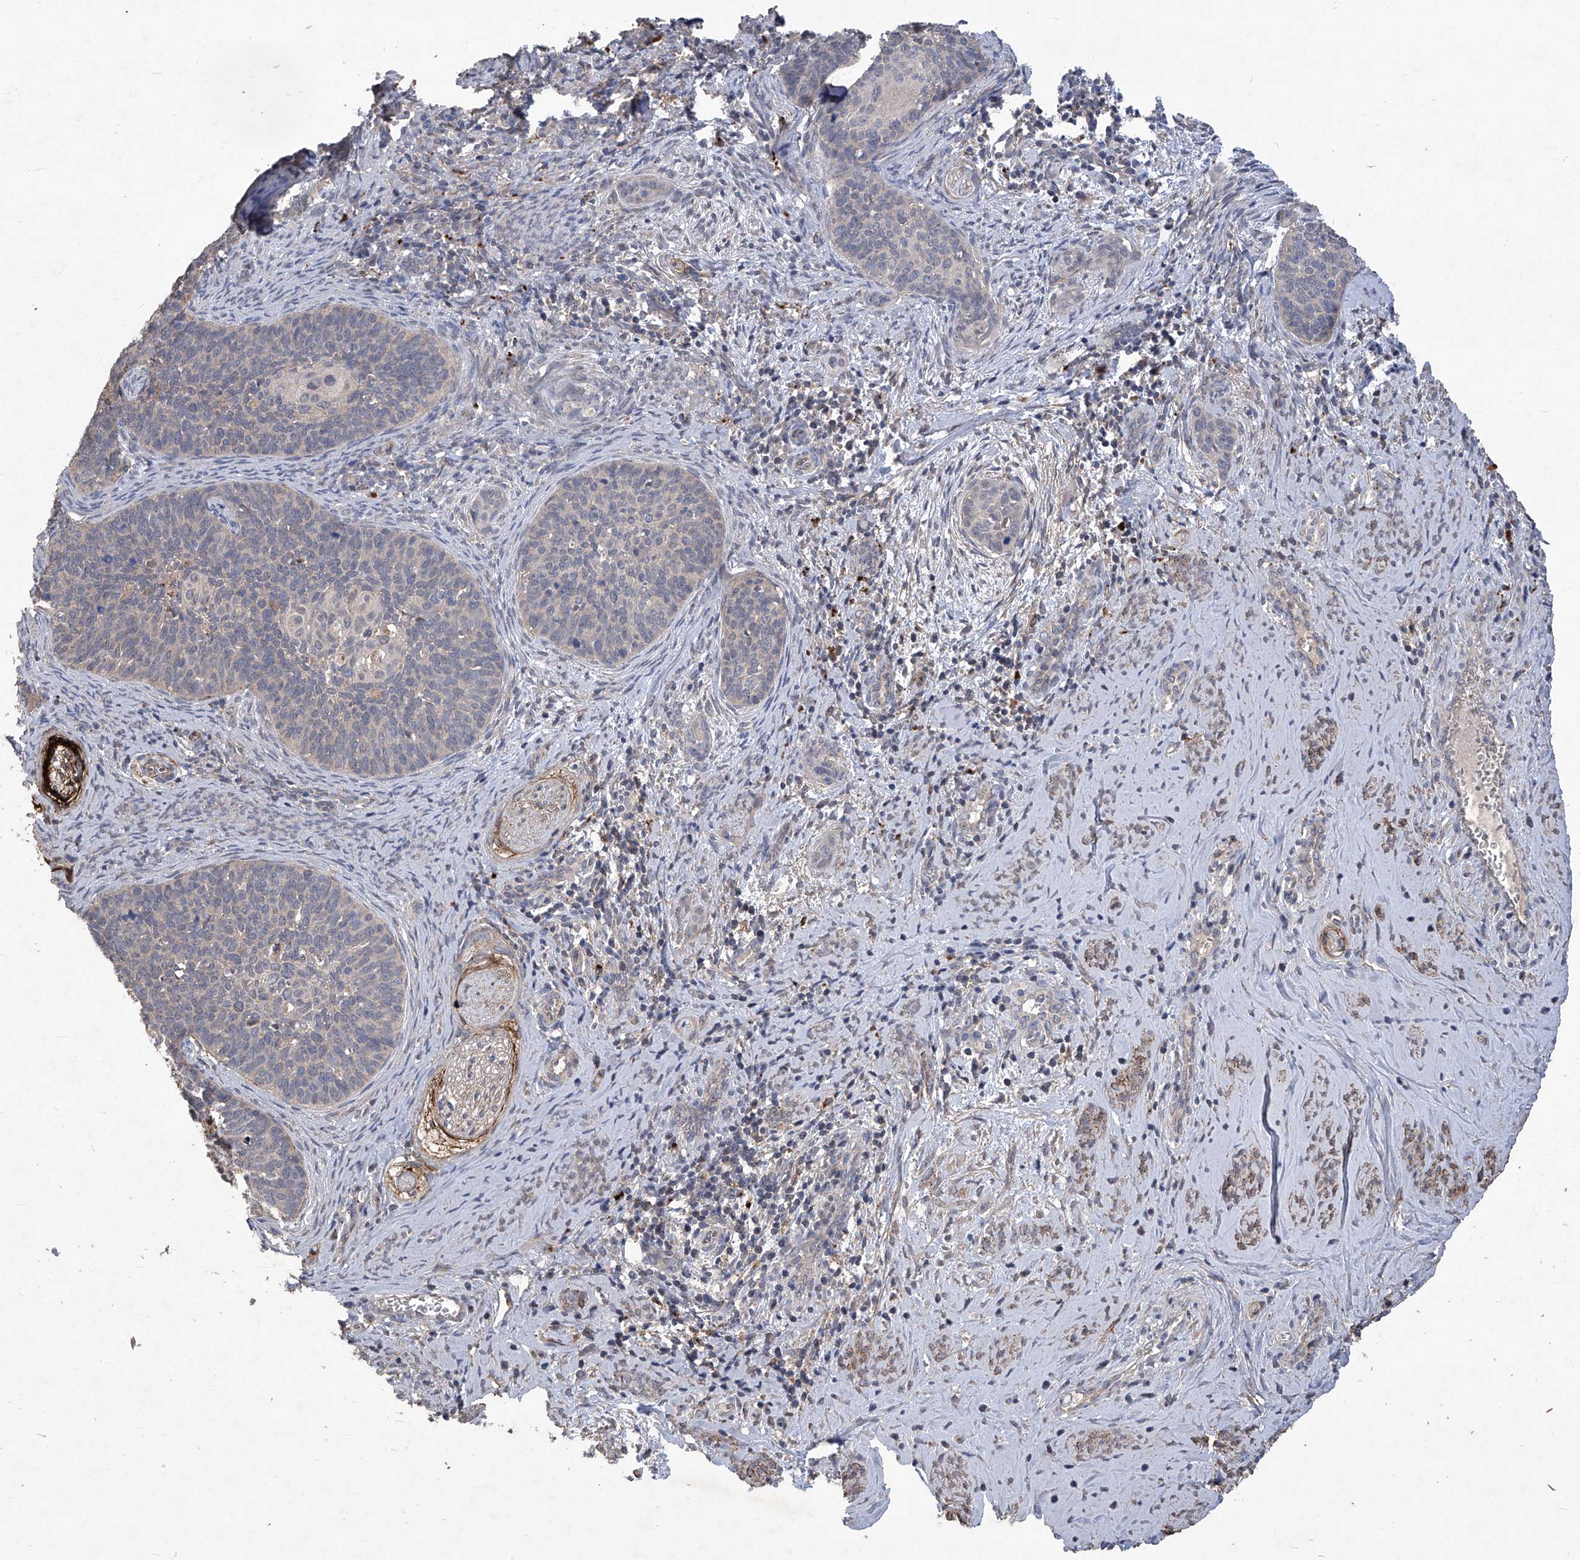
{"staining": {"intensity": "negative", "quantity": "none", "location": "none"}, "tissue": "cervical cancer", "cell_type": "Tumor cells", "image_type": "cancer", "snomed": [{"axis": "morphology", "description": "Squamous cell carcinoma, NOS"}, {"axis": "topography", "description": "Cervix"}], "caption": "Immunohistochemistry histopathology image of neoplastic tissue: cervical squamous cell carcinoma stained with DAB (3,3'-diaminobenzidine) exhibits no significant protein positivity in tumor cells.", "gene": "TXNIP", "patient": {"sex": "female", "age": 33}}